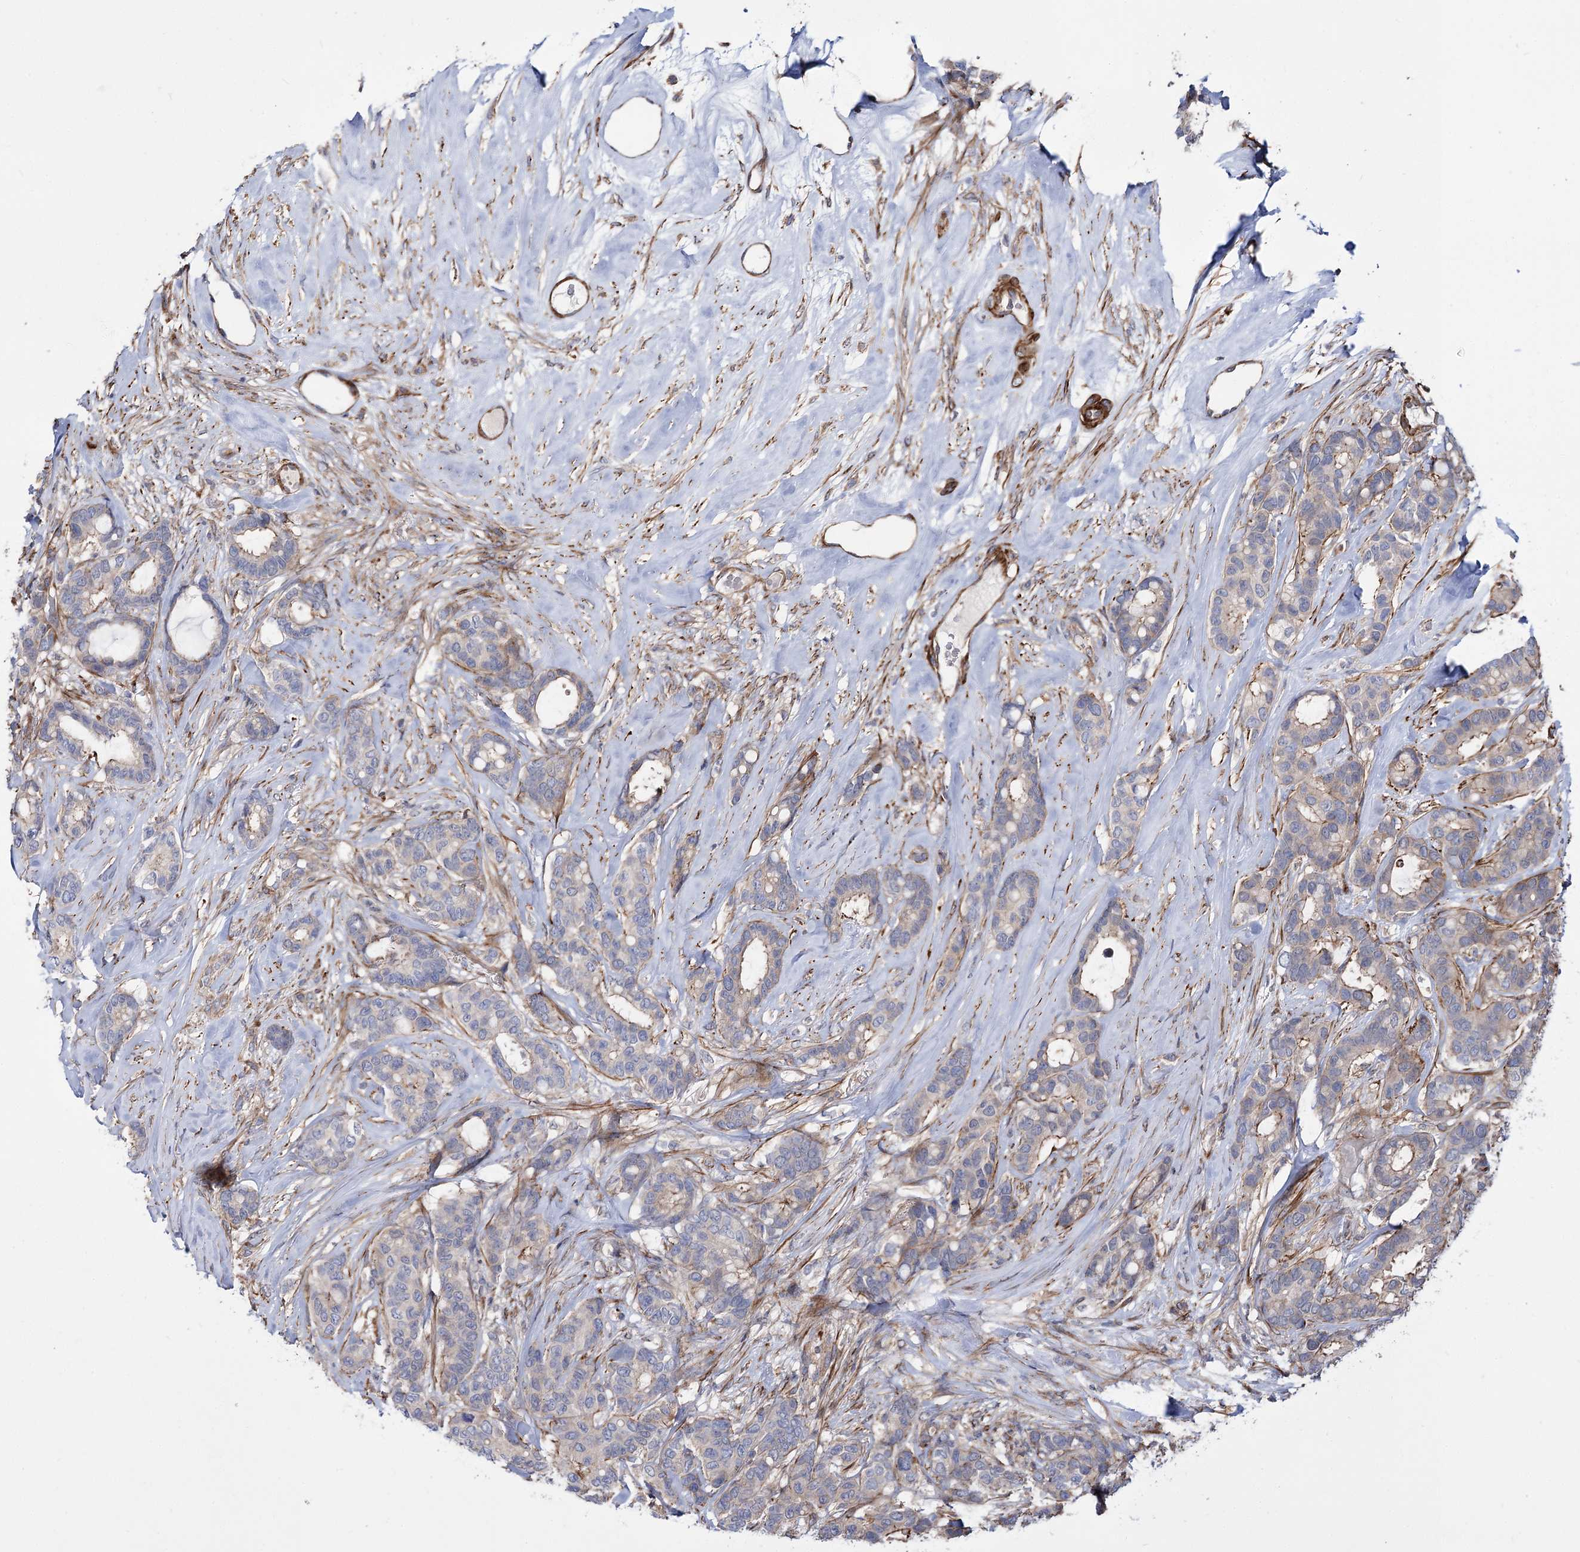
{"staining": {"intensity": "moderate", "quantity": "<25%", "location": "cytoplasmic/membranous"}, "tissue": "breast cancer", "cell_type": "Tumor cells", "image_type": "cancer", "snomed": [{"axis": "morphology", "description": "Duct carcinoma"}, {"axis": "topography", "description": "Breast"}], "caption": "Immunohistochemistry (IHC) of human infiltrating ductal carcinoma (breast) exhibits low levels of moderate cytoplasmic/membranous staining in approximately <25% of tumor cells. (IHC, brightfield microscopy, high magnification).", "gene": "DPP3", "patient": {"sex": "female", "age": 87}}